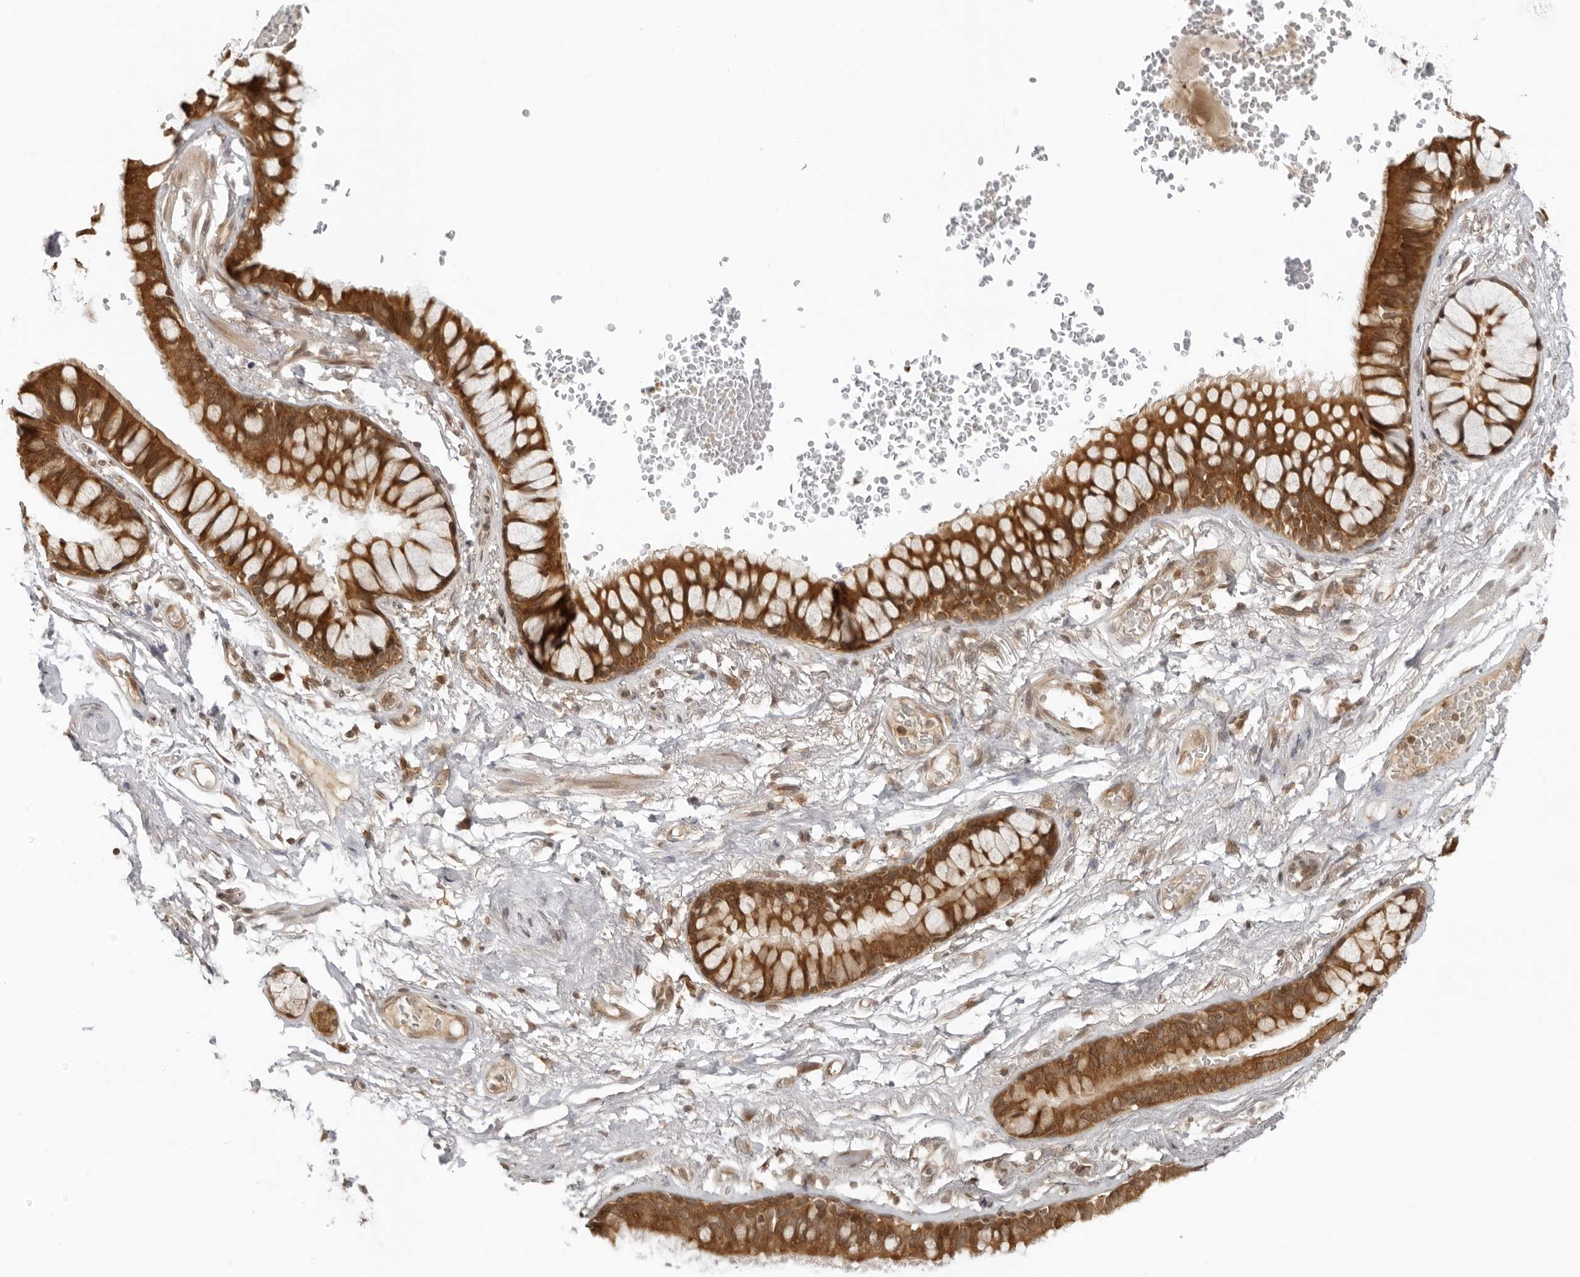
{"staining": {"intensity": "negative", "quantity": "none", "location": "none"}, "tissue": "adipose tissue", "cell_type": "Adipocytes", "image_type": "normal", "snomed": [{"axis": "morphology", "description": "Normal tissue, NOS"}, {"axis": "topography", "description": "Cartilage tissue"}, {"axis": "topography", "description": "Bronchus"}], "caption": "Image shows no protein staining in adipocytes of normal adipose tissue. (Brightfield microscopy of DAB (3,3'-diaminobenzidine) IHC at high magnification).", "gene": "PRRC2C", "patient": {"sex": "female", "age": 73}}